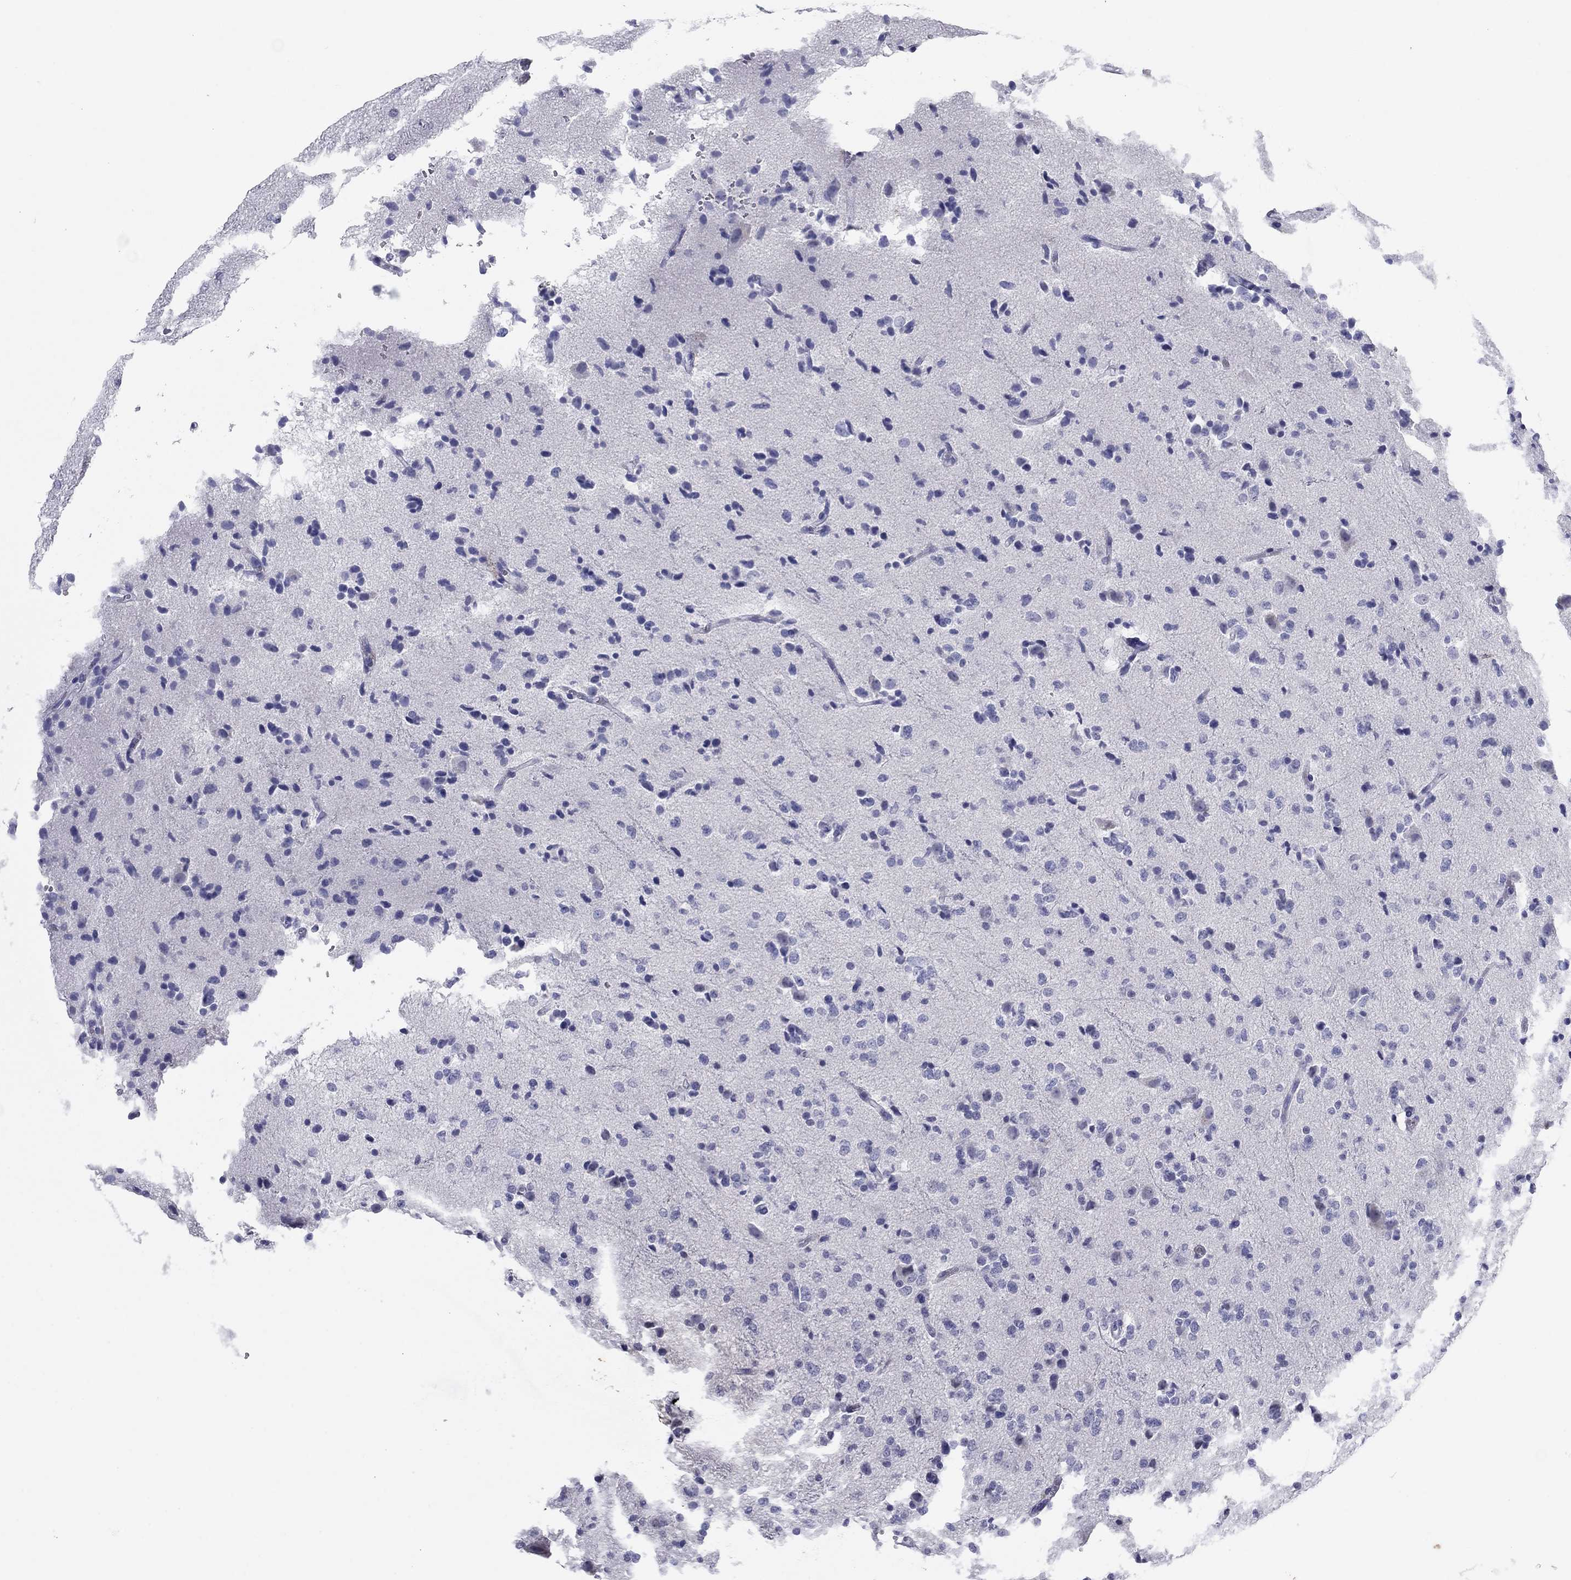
{"staining": {"intensity": "negative", "quantity": "none", "location": "none"}, "tissue": "glioma", "cell_type": "Tumor cells", "image_type": "cancer", "snomed": [{"axis": "morphology", "description": "Glioma, malignant, Low grade"}, {"axis": "topography", "description": "Brain"}], "caption": "Protein analysis of glioma demonstrates no significant staining in tumor cells.", "gene": "KRT75", "patient": {"sex": "male", "age": 41}}